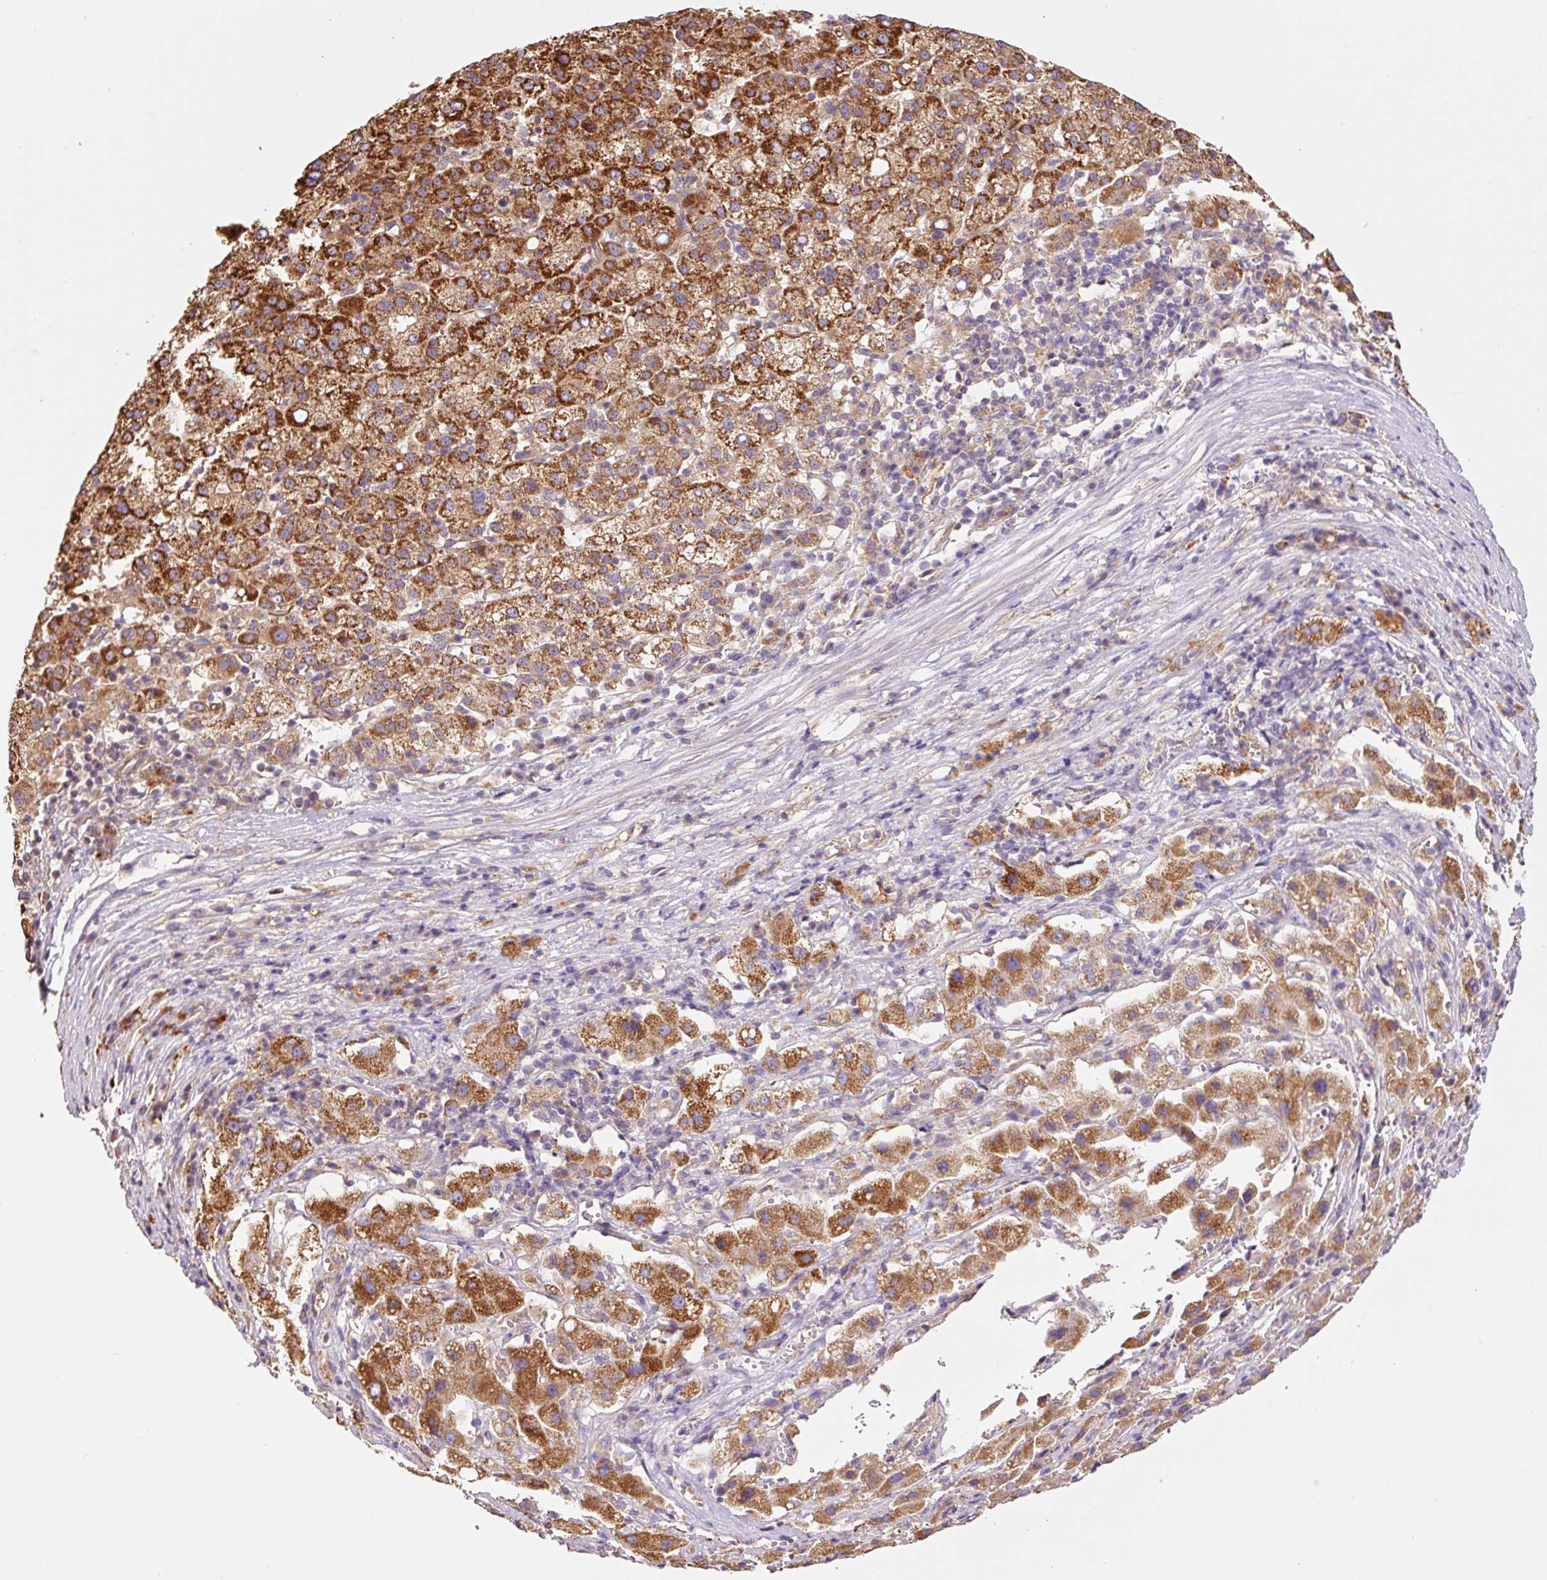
{"staining": {"intensity": "strong", "quantity": ">75%", "location": "cytoplasmic/membranous"}, "tissue": "liver cancer", "cell_type": "Tumor cells", "image_type": "cancer", "snomed": [{"axis": "morphology", "description": "Carcinoma, Hepatocellular, NOS"}, {"axis": "topography", "description": "Liver"}], "caption": "Liver hepatocellular carcinoma stained with a brown dye exhibits strong cytoplasmic/membranous positive expression in about >75% of tumor cells.", "gene": "PCK2", "patient": {"sex": "female", "age": 58}}